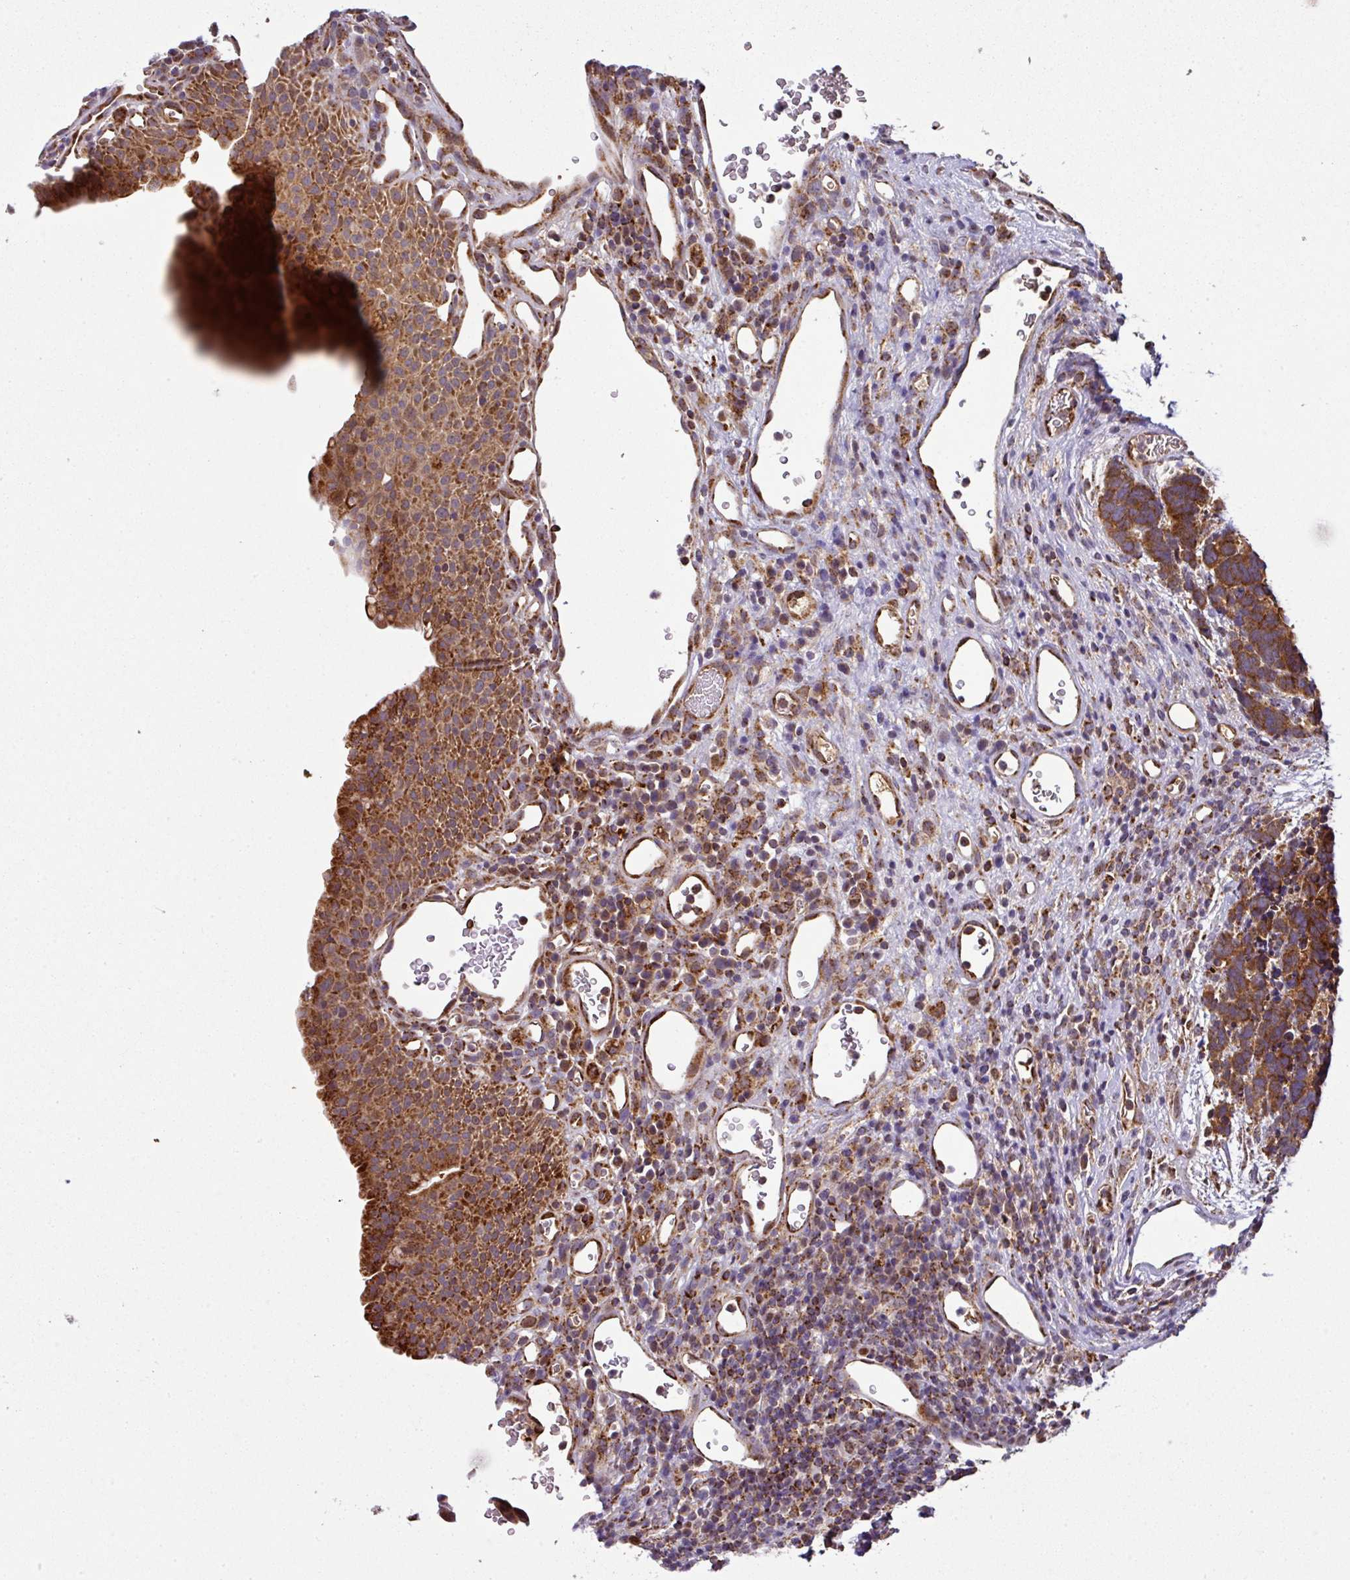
{"staining": {"intensity": "strong", "quantity": ">75%", "location": "cytoplasmic/membranous"}, "tissue": "carcinoid", "cell_type": "Tumor cells", "image_type": "cancer", "snomed": [{"axis": "morphology", "description": "Carcinoma, NOS"}, {"axis": "morphology", "description": "Carcinoid, malignant, NOS"}, {"axis": "topography", "description": "Urinary bladder"}], "caption": "Carcinoid stained with DAB (3,3'-diaminobenzidine) immunohistochemistry (IHC) reveals high levels of strong cytoplasmic/membranous staining in about >75% of tumor cells.", "gene": "PRELID3B", "patient": {"sex": "male", "age": 57}}